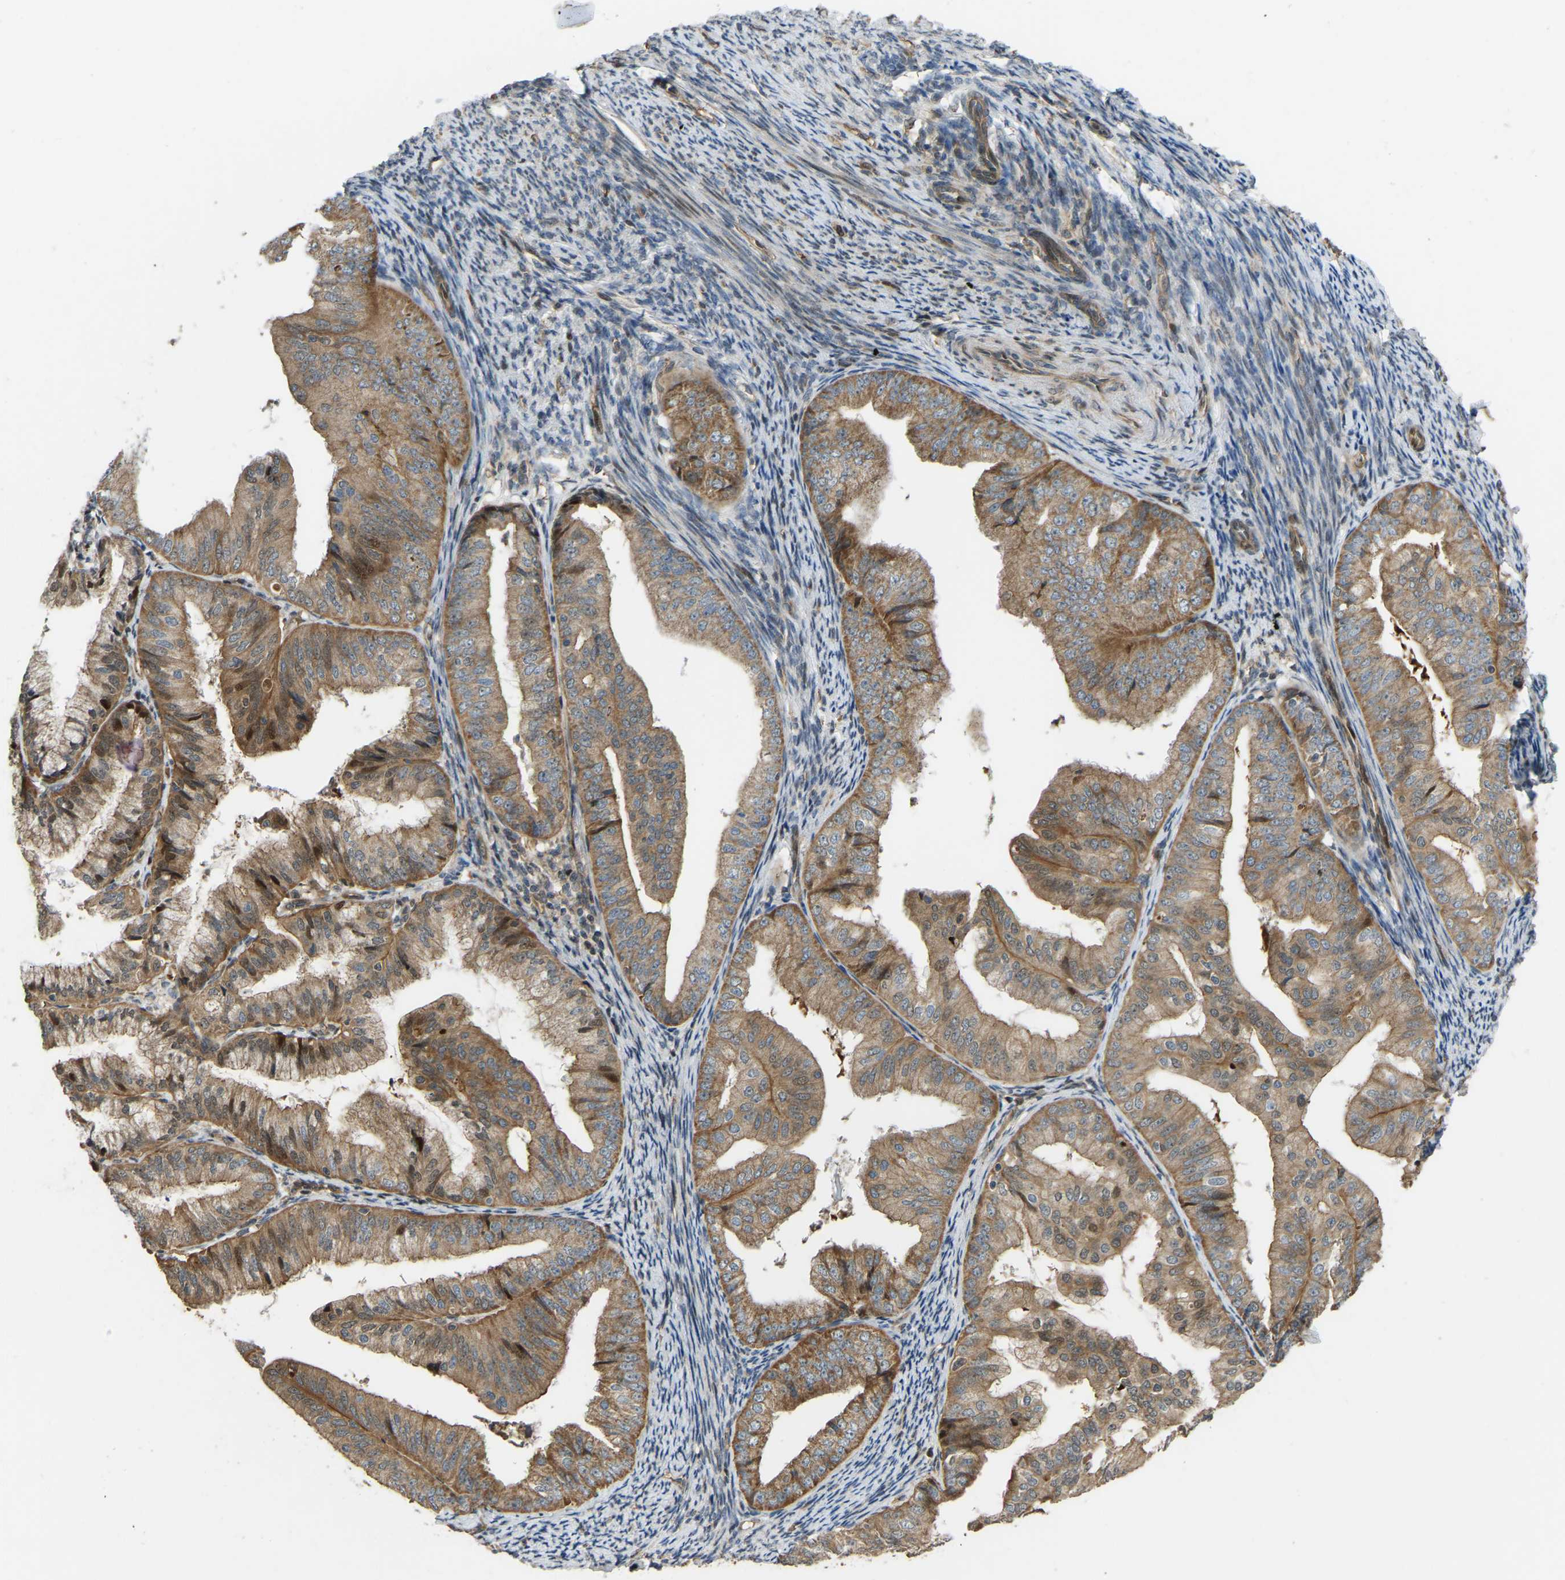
{"staining": {"intensity": "strong", "quantity": ">75%", "location": "cytoplasmic/membranous,nuclear"}, "tissue": "endometrial cancer", "cell_type": "Tumor cells", "image_type": "cancer", "snomed": [{"axis": "morphology", "description": "Adenocarcinoma, NOS"}, {"axis": "topography", "description": "Endometrium"}], "caption": "Brown immunohistochemical staining in human endometrial cancer demonstrates strong cytoplasmic/membranous and nuclear positivity in approximately >75% of tumor cells. Nuclei are stained in blue.", "gene": "C21orf91", "patient": {"sex": "female", "age": 63}}